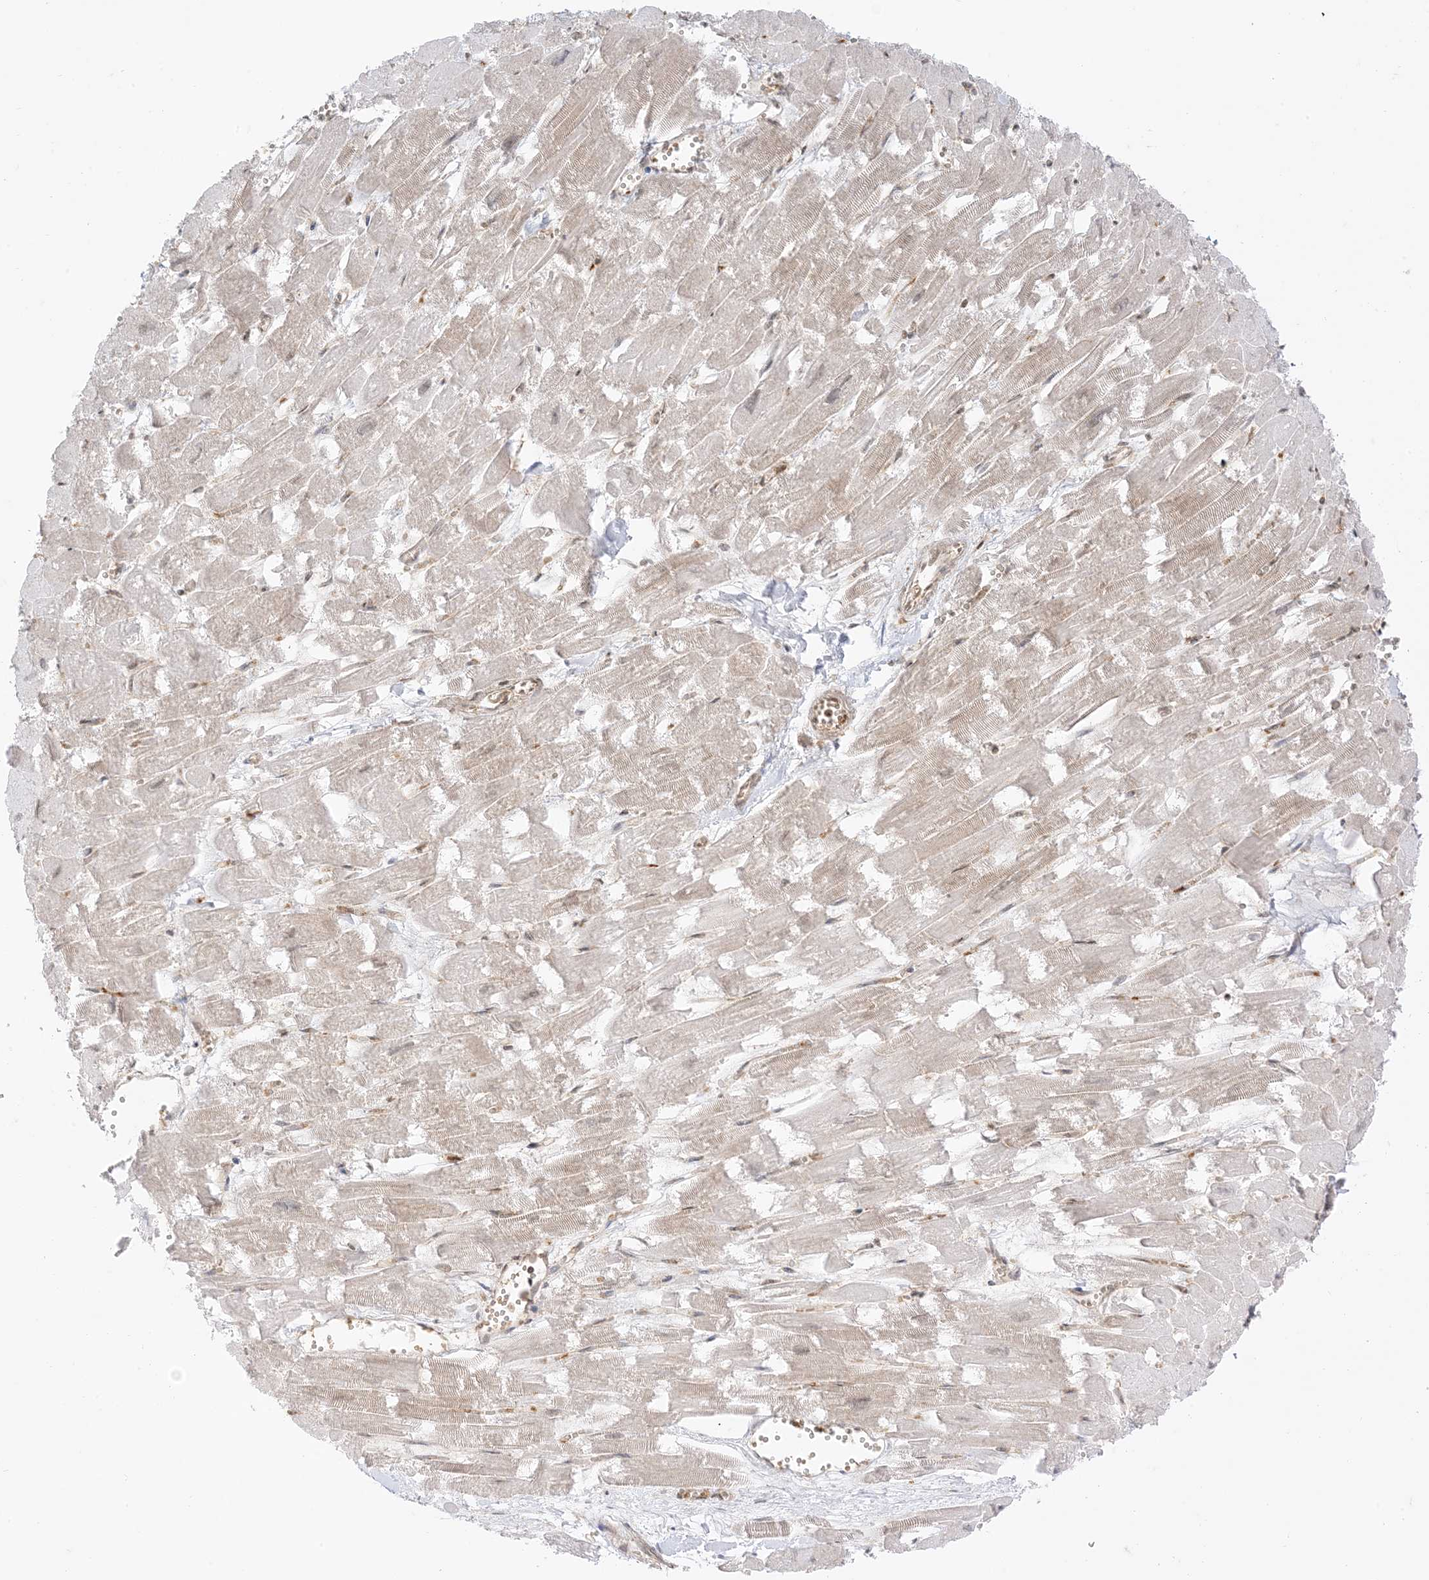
{"staining": {"intensity": "moderate", "quantity": "<25%", "location": "nuclear"}, "tissue": "heart muscle", "cell_type": "Cardiomyocytes", "image_type": "normal", "snomed": [{"axis": "morphology", "description": "Normal tissue, NOS"}, {"axis": "topography", "description": "Heart"}], "caption": "Immunohistochemistry (IHC) histopathology image of benign heart muscle: human heart muscle stained using IHC shows low levels of moderate protein expression localized specifically in the nuclear of cardiomyocytes, appearing as a nuclear brown color.", "gene": "PTPA", "patient": {"sex": "male", "age": 54}}